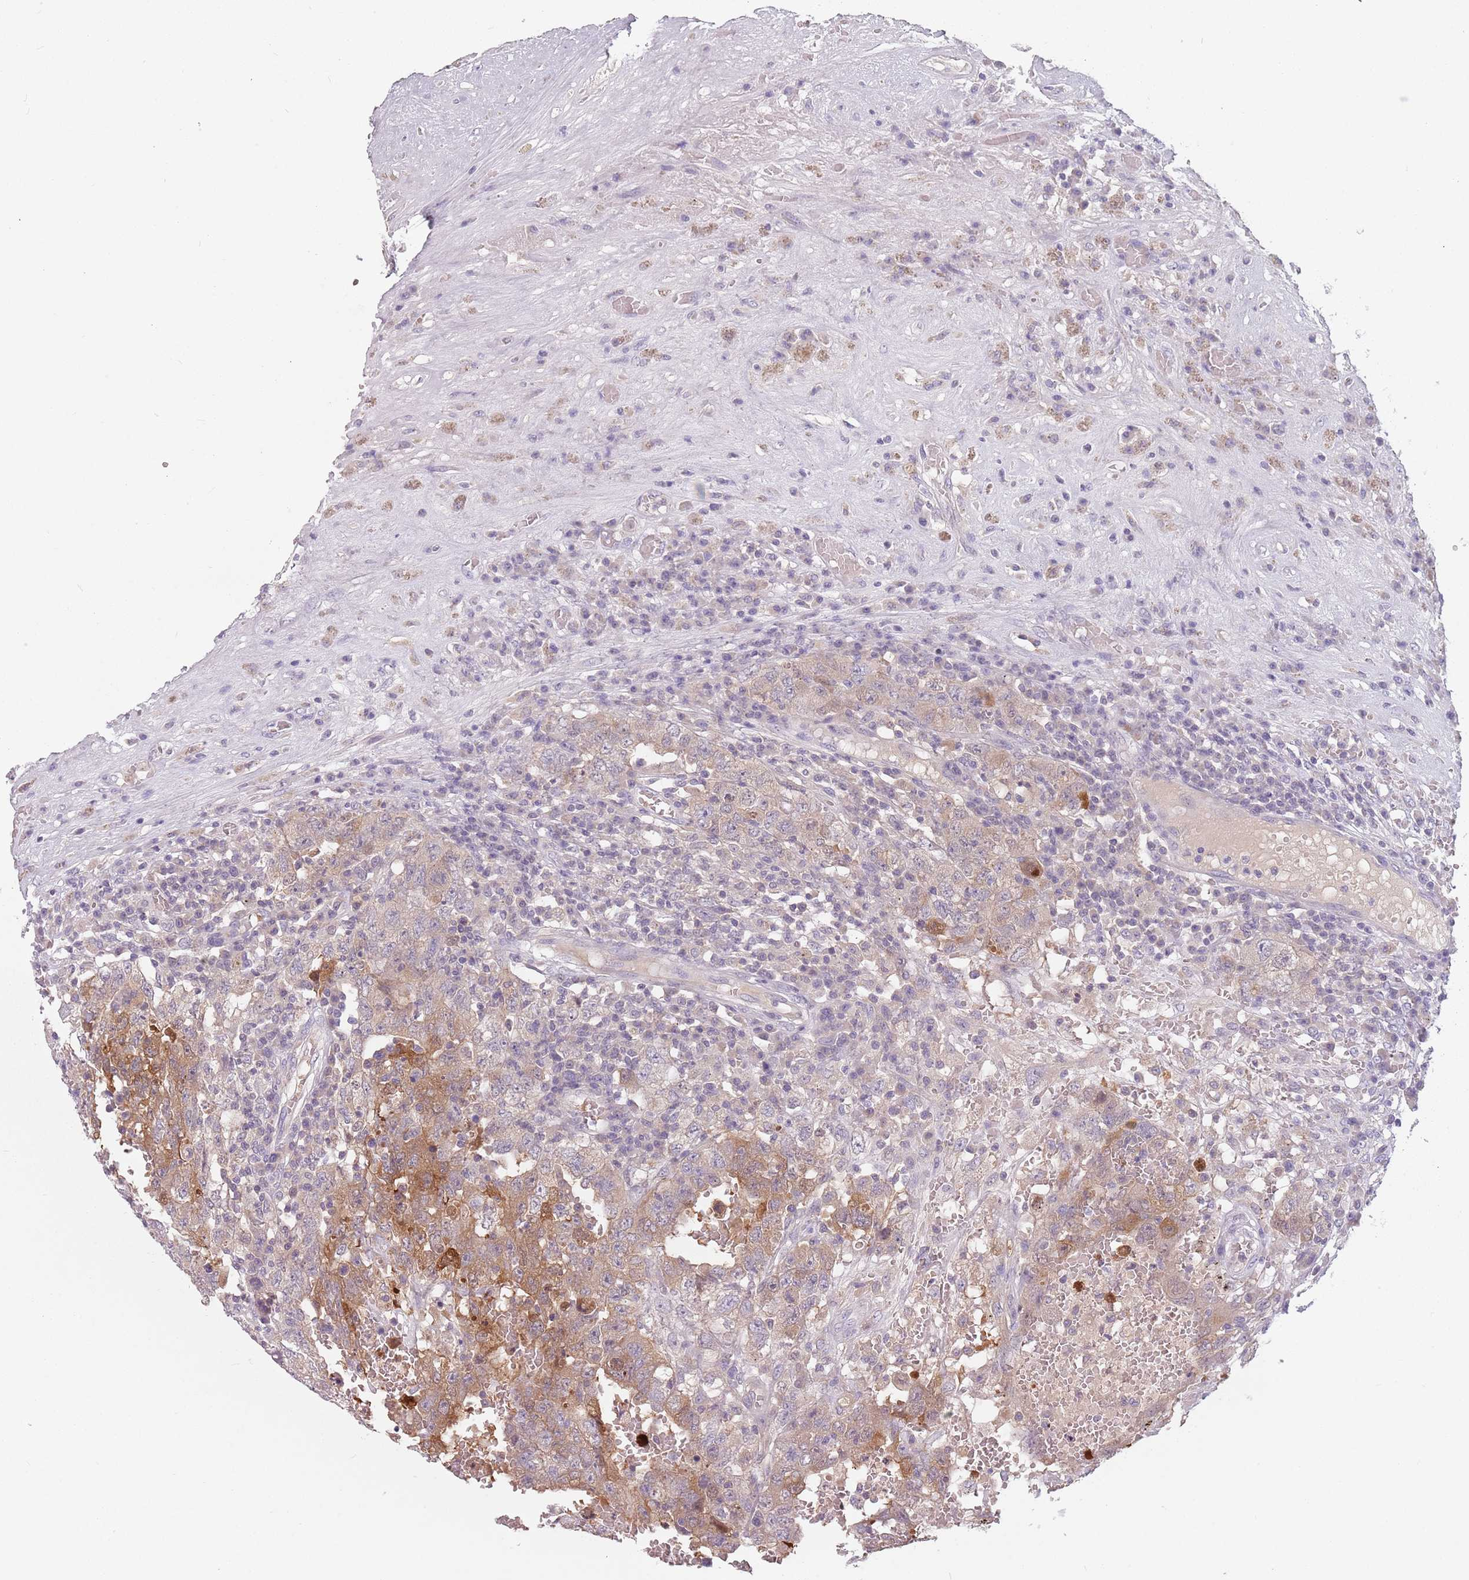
{"staining": {"intensity": "moderate", "quantity": ">75%", "location": "cytoplasmic/membranous"}, "tissue": "testis cancer", "cell_type": "Tumor cells", "image_type": "cancer", "snomed": [{"axis": "morphology", "description": "Carcinoma, Embryonal, NOS"}, {"axis": "topography", "description": "Testis"}], "caption": "Protein staining of testis cancer tissue reveals moderate cytoplasmic/membranous expression in approximately >75% of tumor cells. (DAB = brown stain, brightfield microscopy at high magnification).", "gene": "CEP19", "patient": {"sex": "male", "age": 26}}